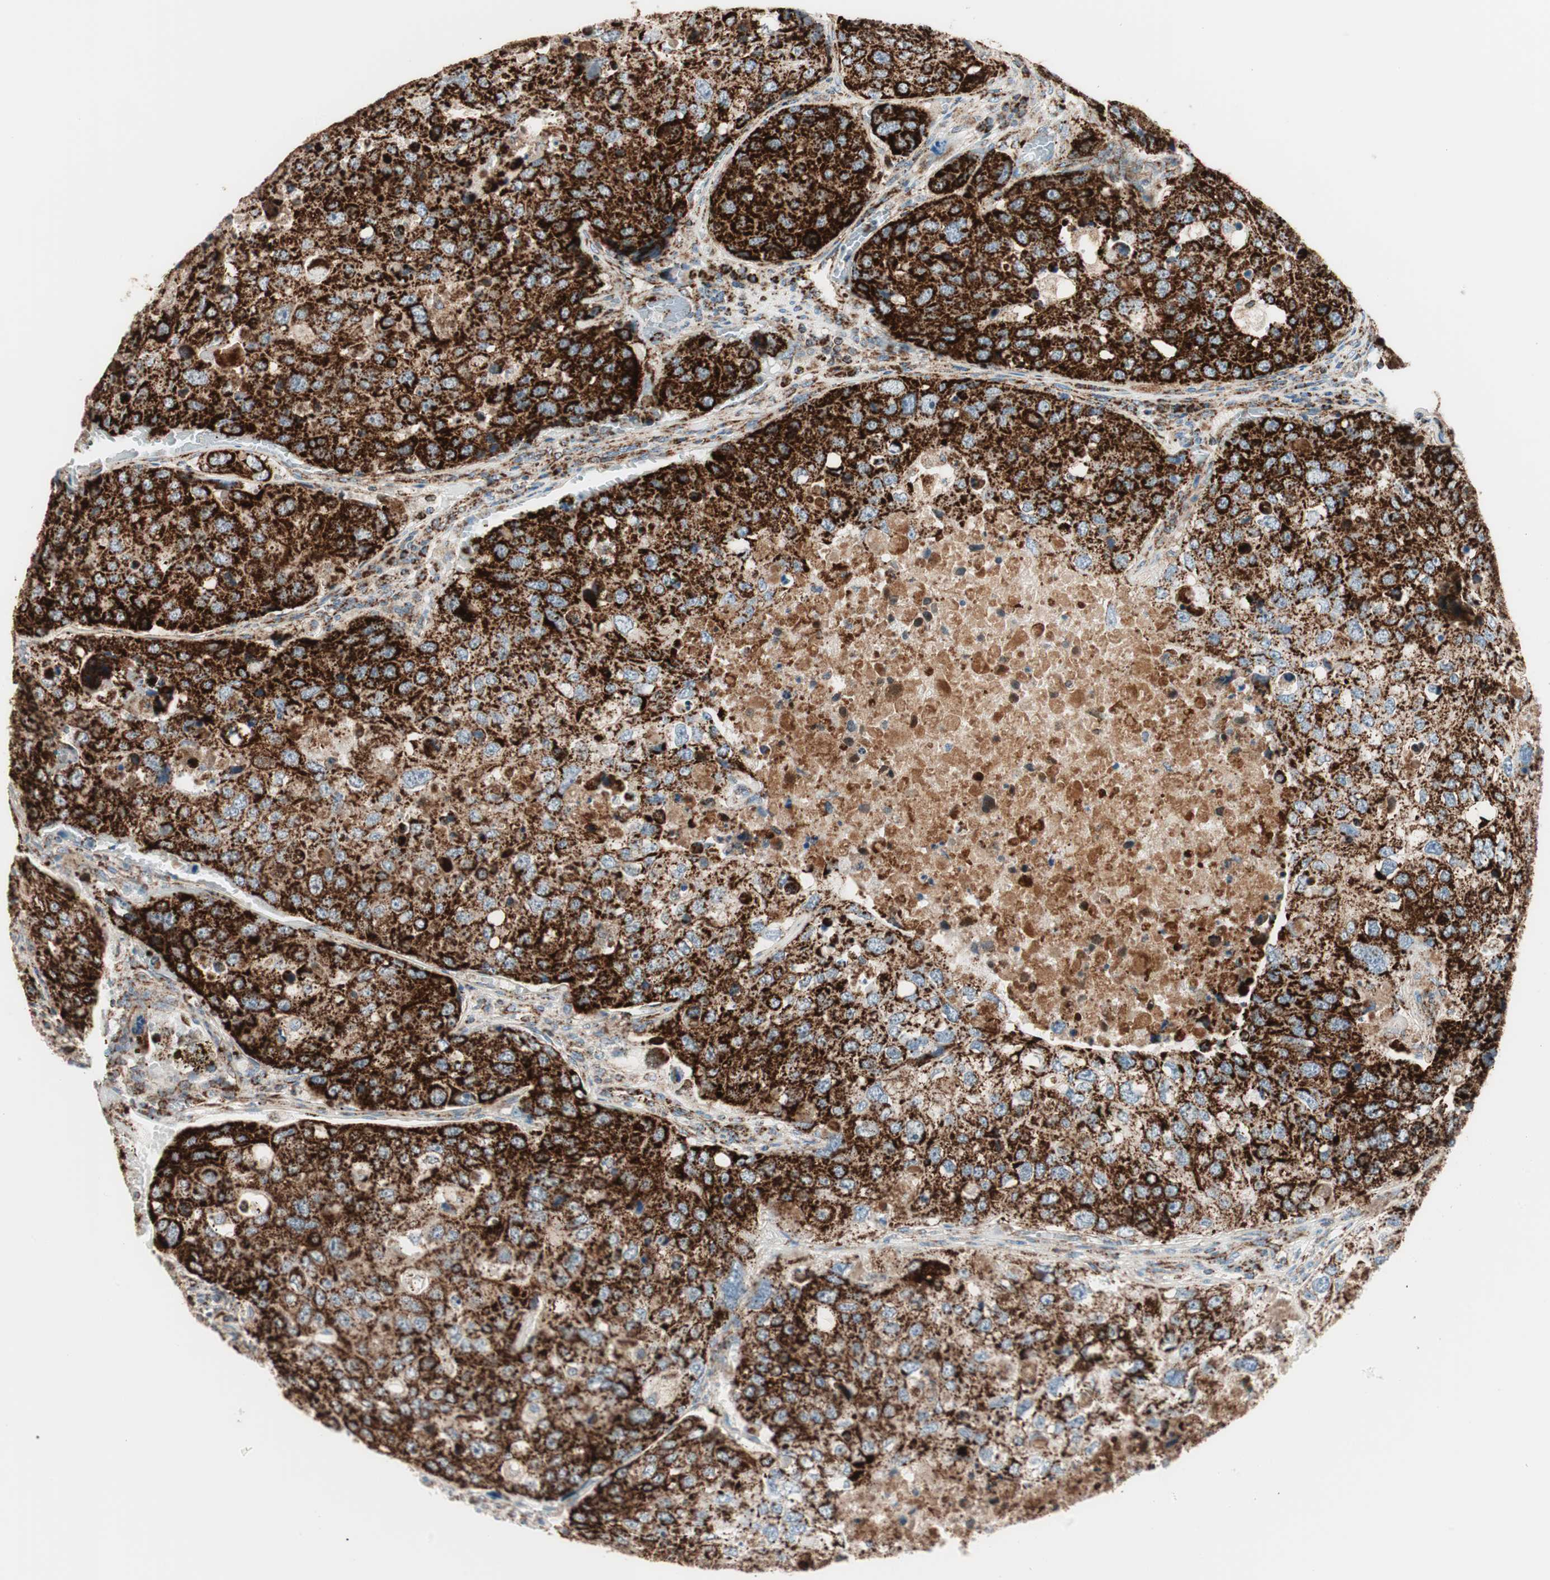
{"staining": {"intensity": "strong", "quantity": ">75%", "location": "cytoplasmic/membranous"}, "tissue": "urothelial cancer", "cell_type": "Tumor cells", "image_type": "cancer", "snomed": [{"axis": "morphology", "description": "Urothelial carcinoma, High grade"}, {"axis": "topography", "description": "Lymph node"}, {"axis": "topography", "description": "Urinary bladder"}], "caption": "Immunohistochemistry (IHC) image of neoplastic tissue: urothelial cancer stained using immunohistochemistry (IHC) shows high levels of strong protein expression localized specifically in the cytoplasmic/membranous of tumor cells, appearing as a cytoplasmic/membranous brown color.", "gene": "TOMM20", "patient": {"sex": "male", "age": 51}}